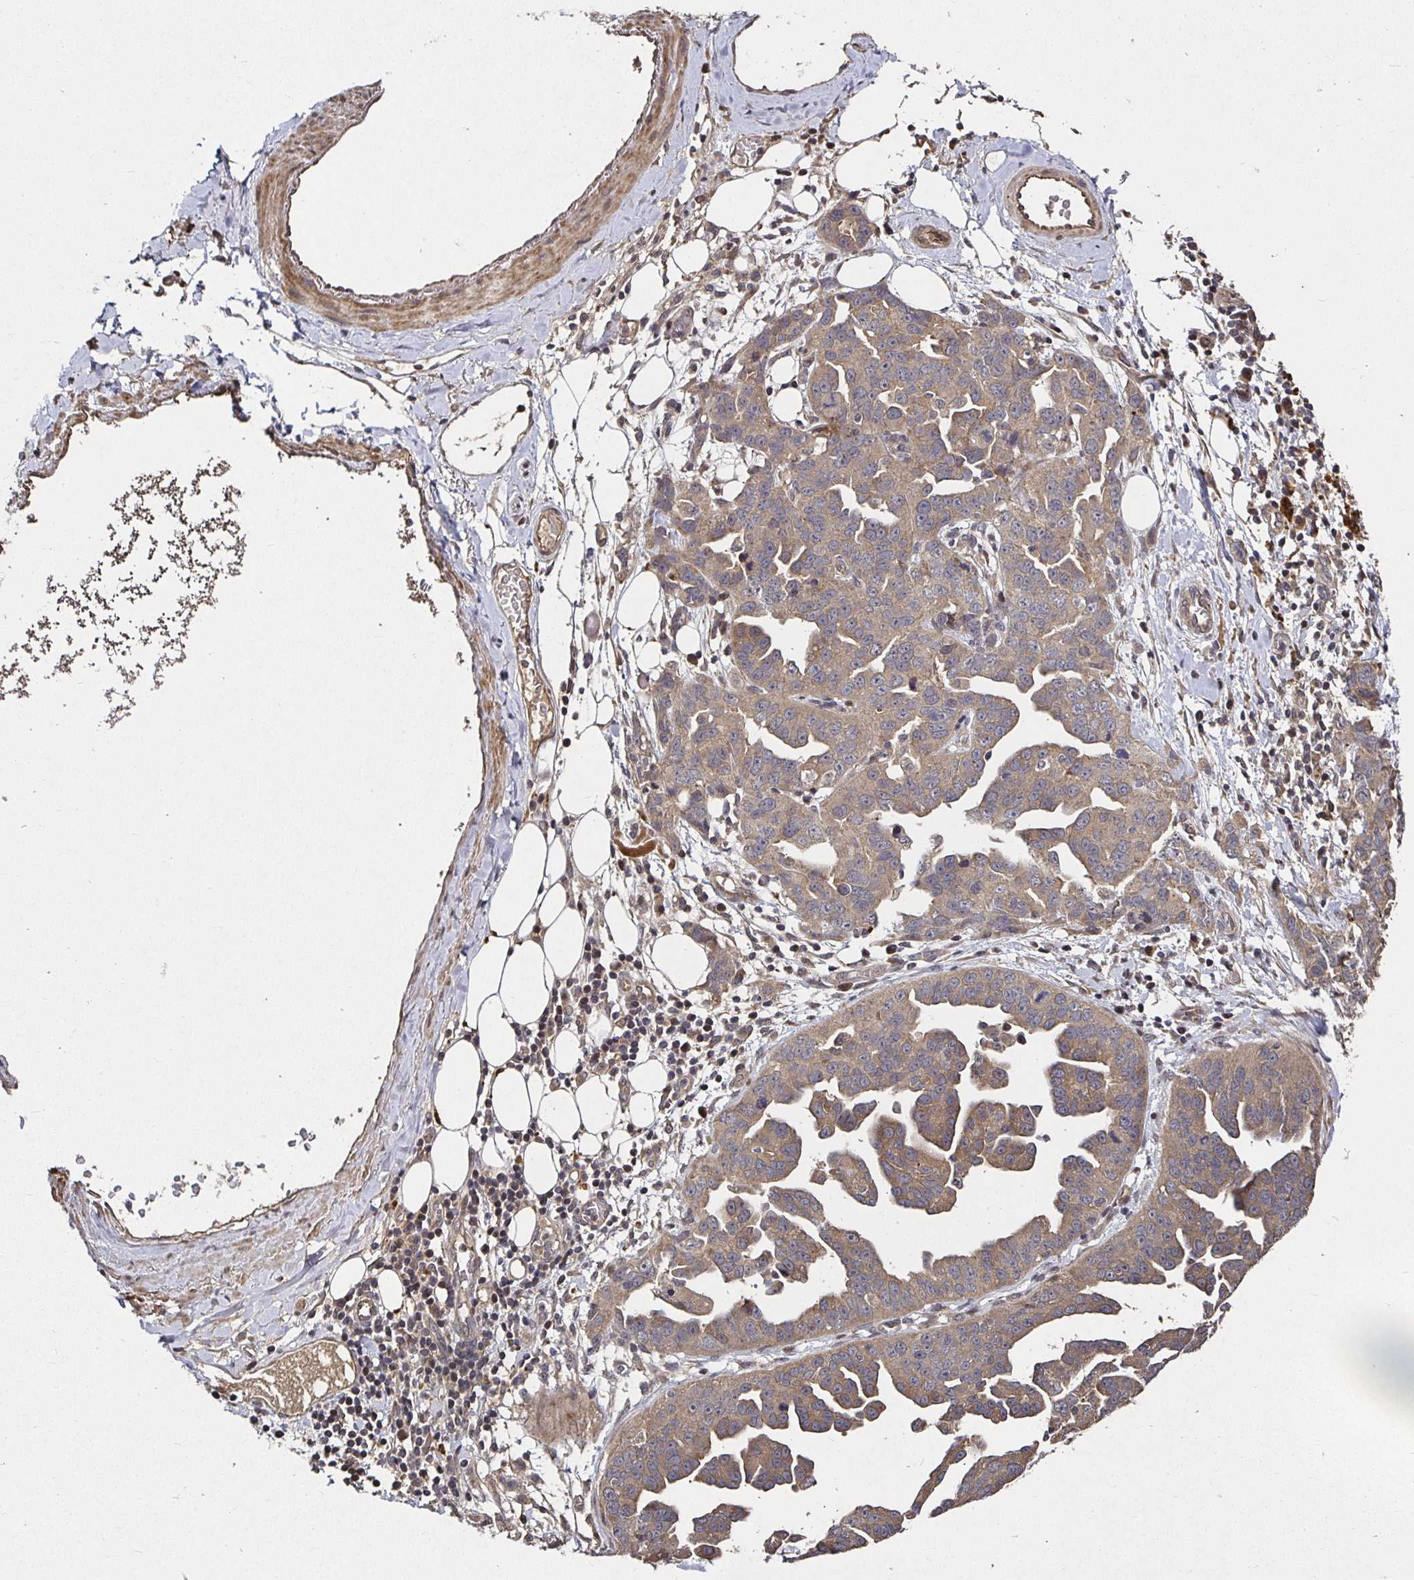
{"staining": {"intensity": "weak", "quantity": ">75%", "location": "cytoplasmic/membranous"}, "tissue": "ovarian cancer", "cell_type": "Tumor cells", "image_type": "cancer", "snomed": [{"axis": "morphology", "description": "Cystadenocarcinoma, serous, NOS"}, {"axis": "topography", "description": "Ovary"}], "caption": "The micrograph reveals immunohistochemical staining of serous cystadenocarcinoma (ovarian). There is weak cytoplasmic/membranous staining is seen in approximately >75% of tumor cells.", "gene": "SMYD3", "patient": {"sex": "female", "age": 75}}